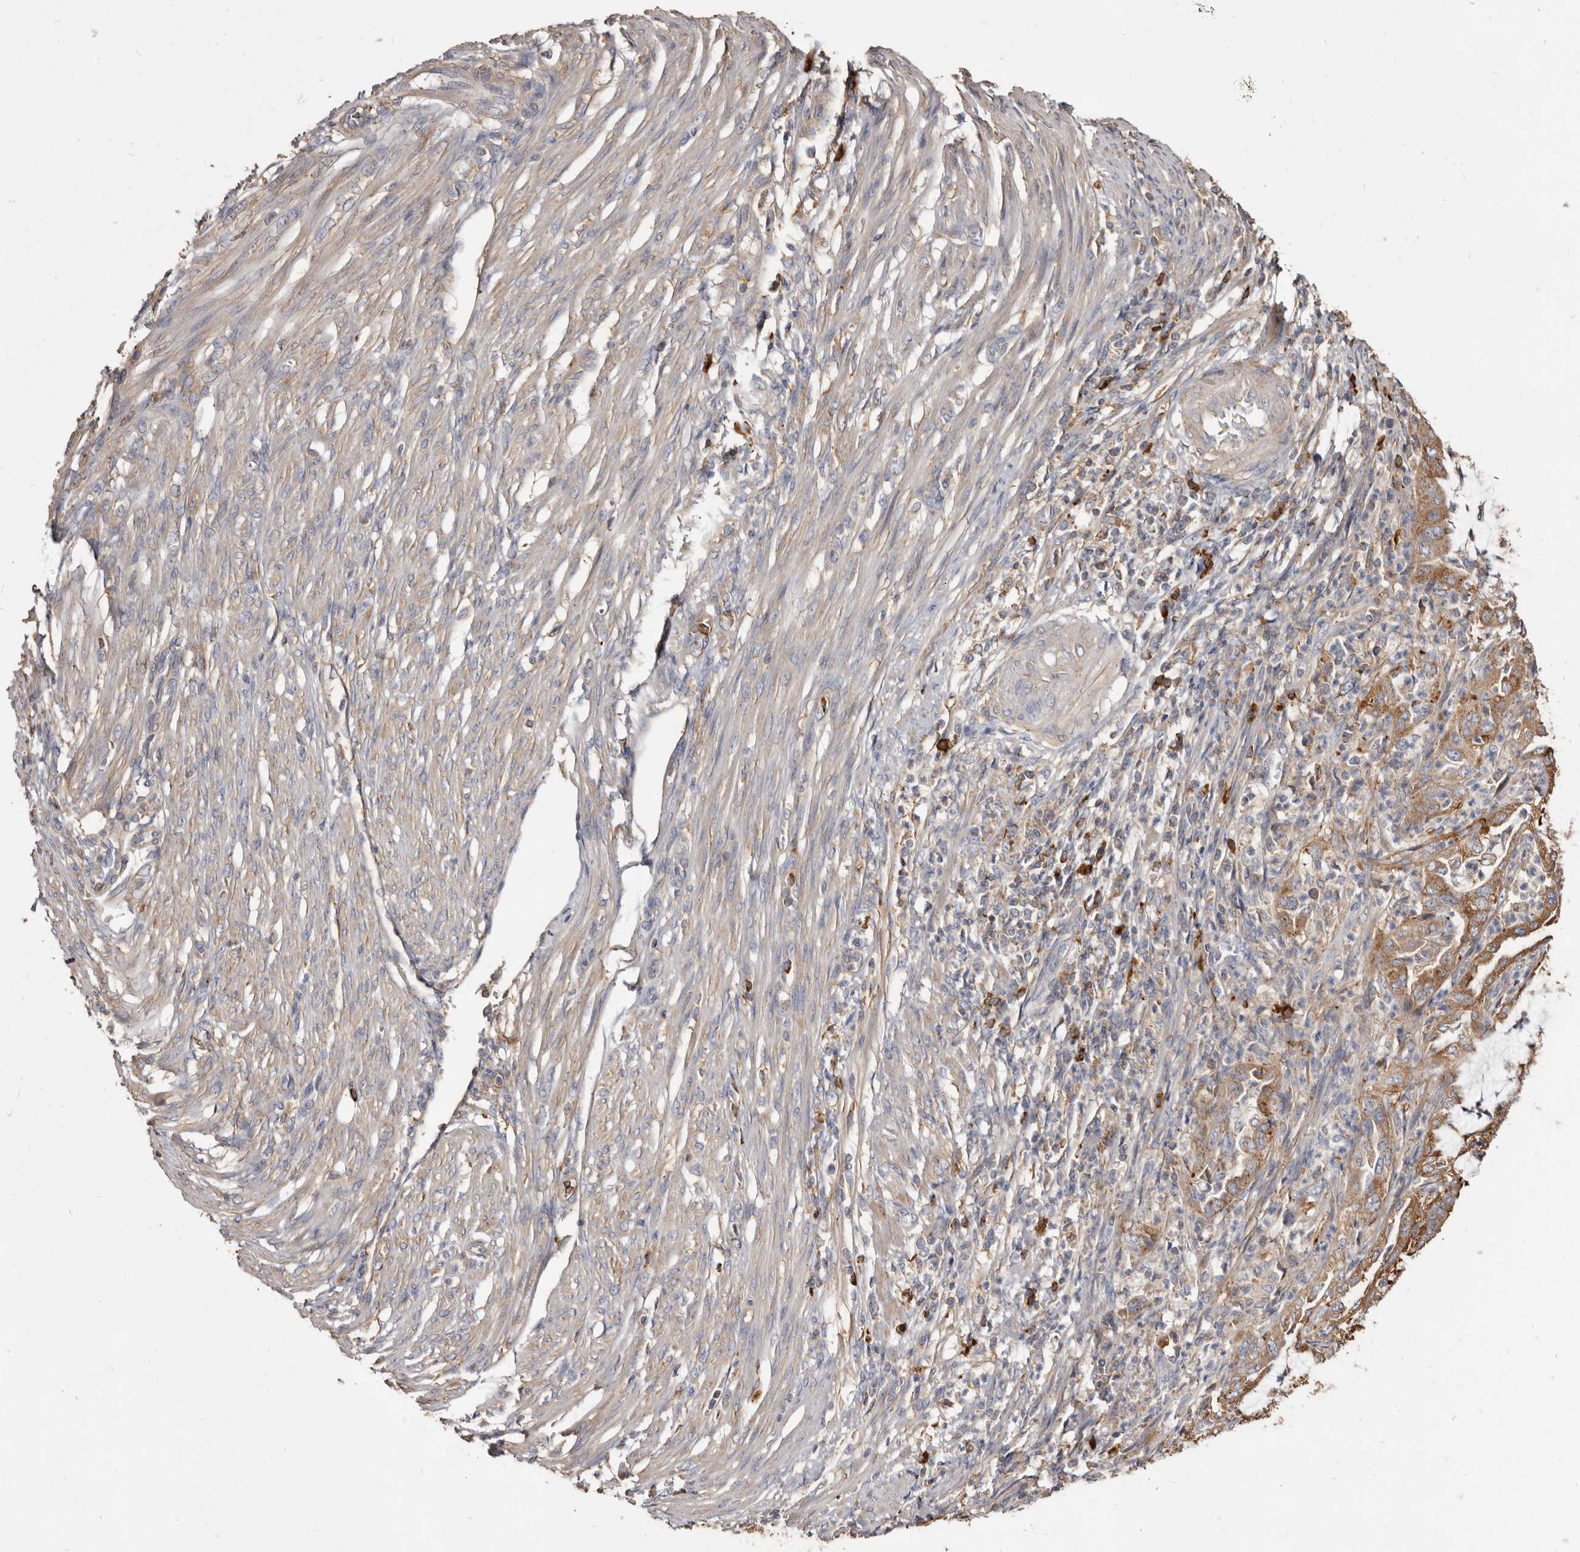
{"staining": {"intensity": "moderate", "quantity": ">75%", "location": "cytoplasmic/membranous"}, "tissue": "endometrial cancer", "cell_type": "Tumor cells", "image_type": "cancer", "snomed": [{"axis": "morphology", "description": "Adenocarcinoma, NOS"}, {"axis": "topography", "description": "Endometrium"}], "caption": "This is a micrograph of immunohistochemistry staining of endometrial cancer (adenocarcinoma), which shows moderate expression in the cytoplasmic/membranous of tumor cells.", "gene": "TPD52", "patient": {"sex": "female", "age": 51}}